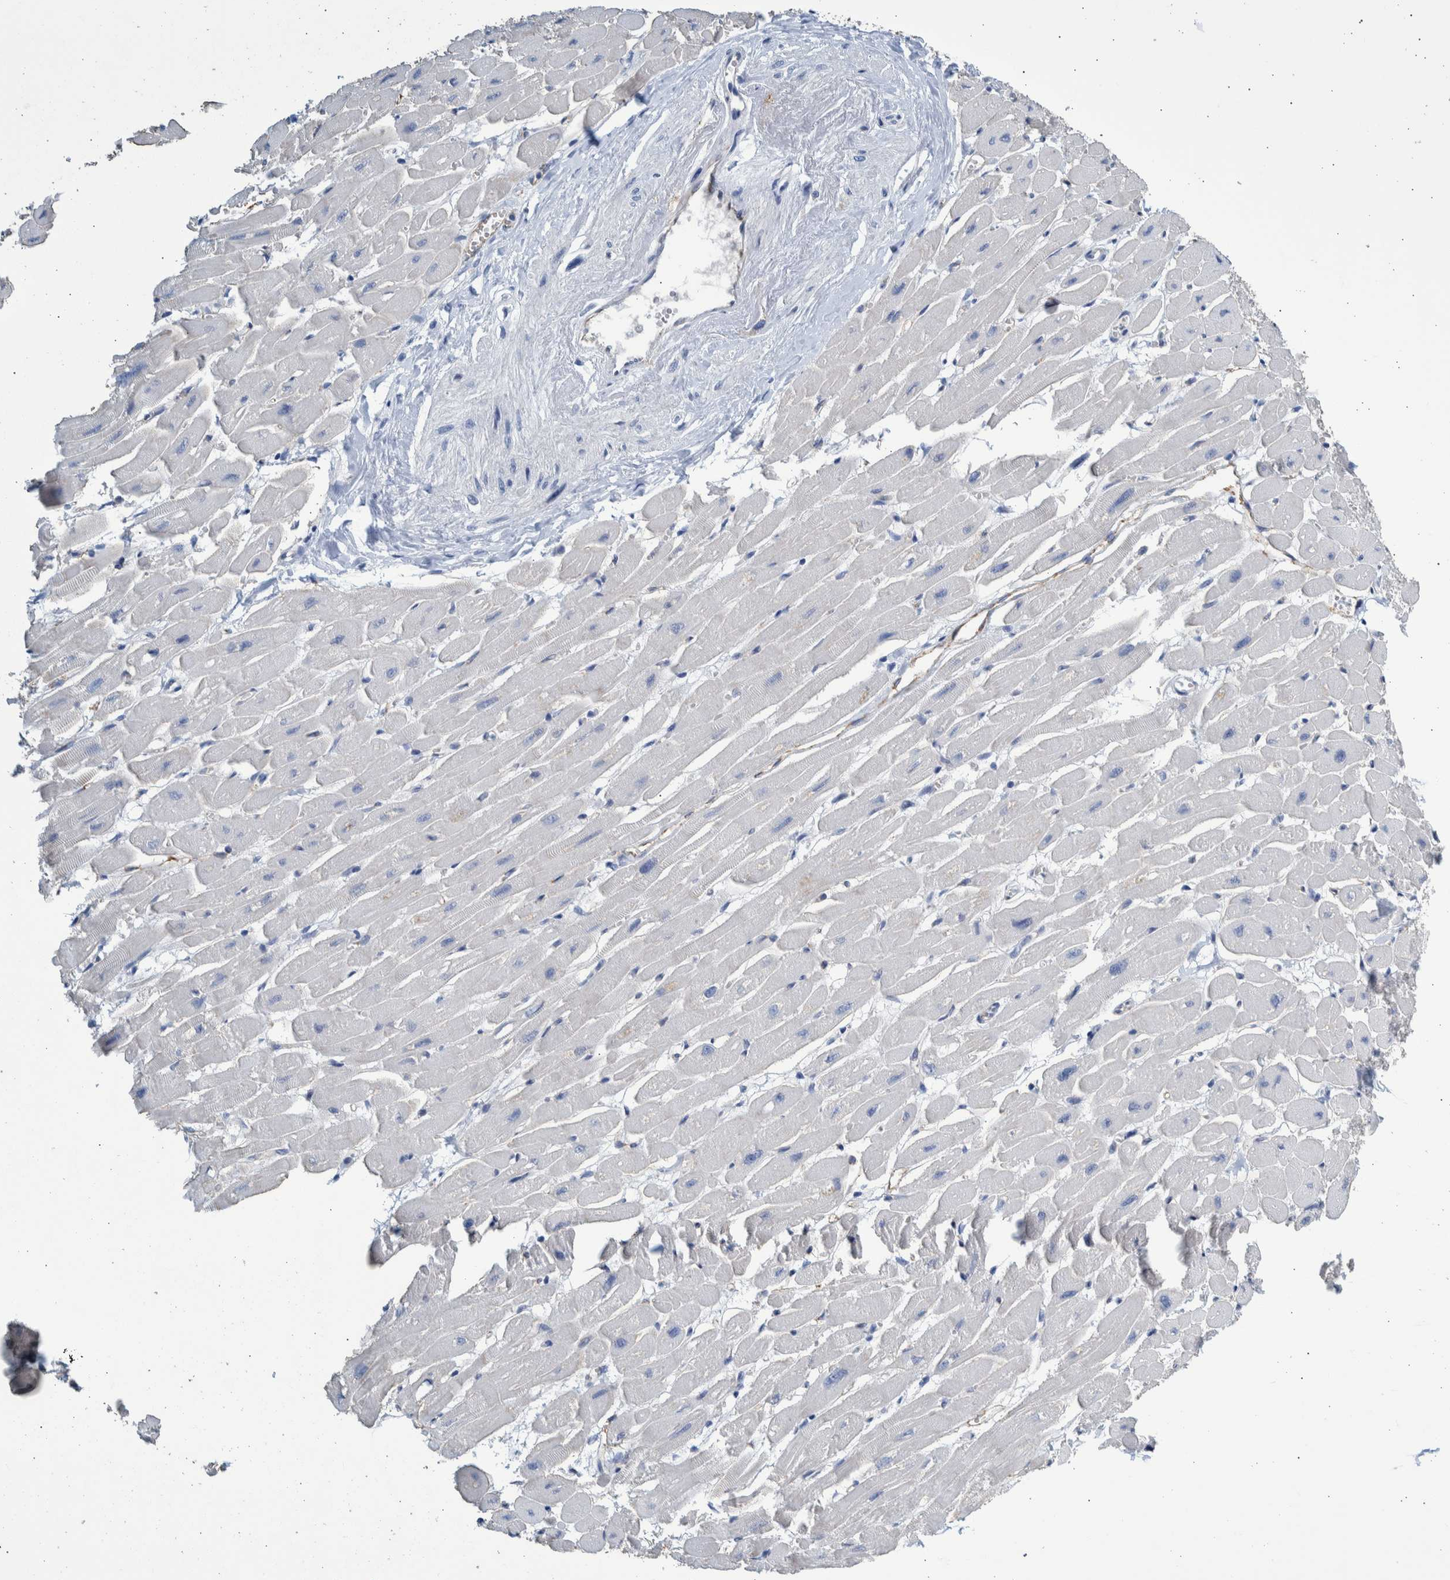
{"staining": {"intensity": "negative", "quantity": "none", "location": "none"}, "tissue": "heart muscle", "cell_type": "Cardiomyocytes", "image_type": "normal", "snomed": [{"axis": "morphology", "description": "Normal tissue, NOS"}, {"axis": "topography", "description": "Heart"}], "caption": "IHC of normal human heart muscle reveals no staining in cardiomyocytes. Nuclei are stained in blue.", "gene": "SLC34A3", "patient": {"sex": "female", "age": 54}}